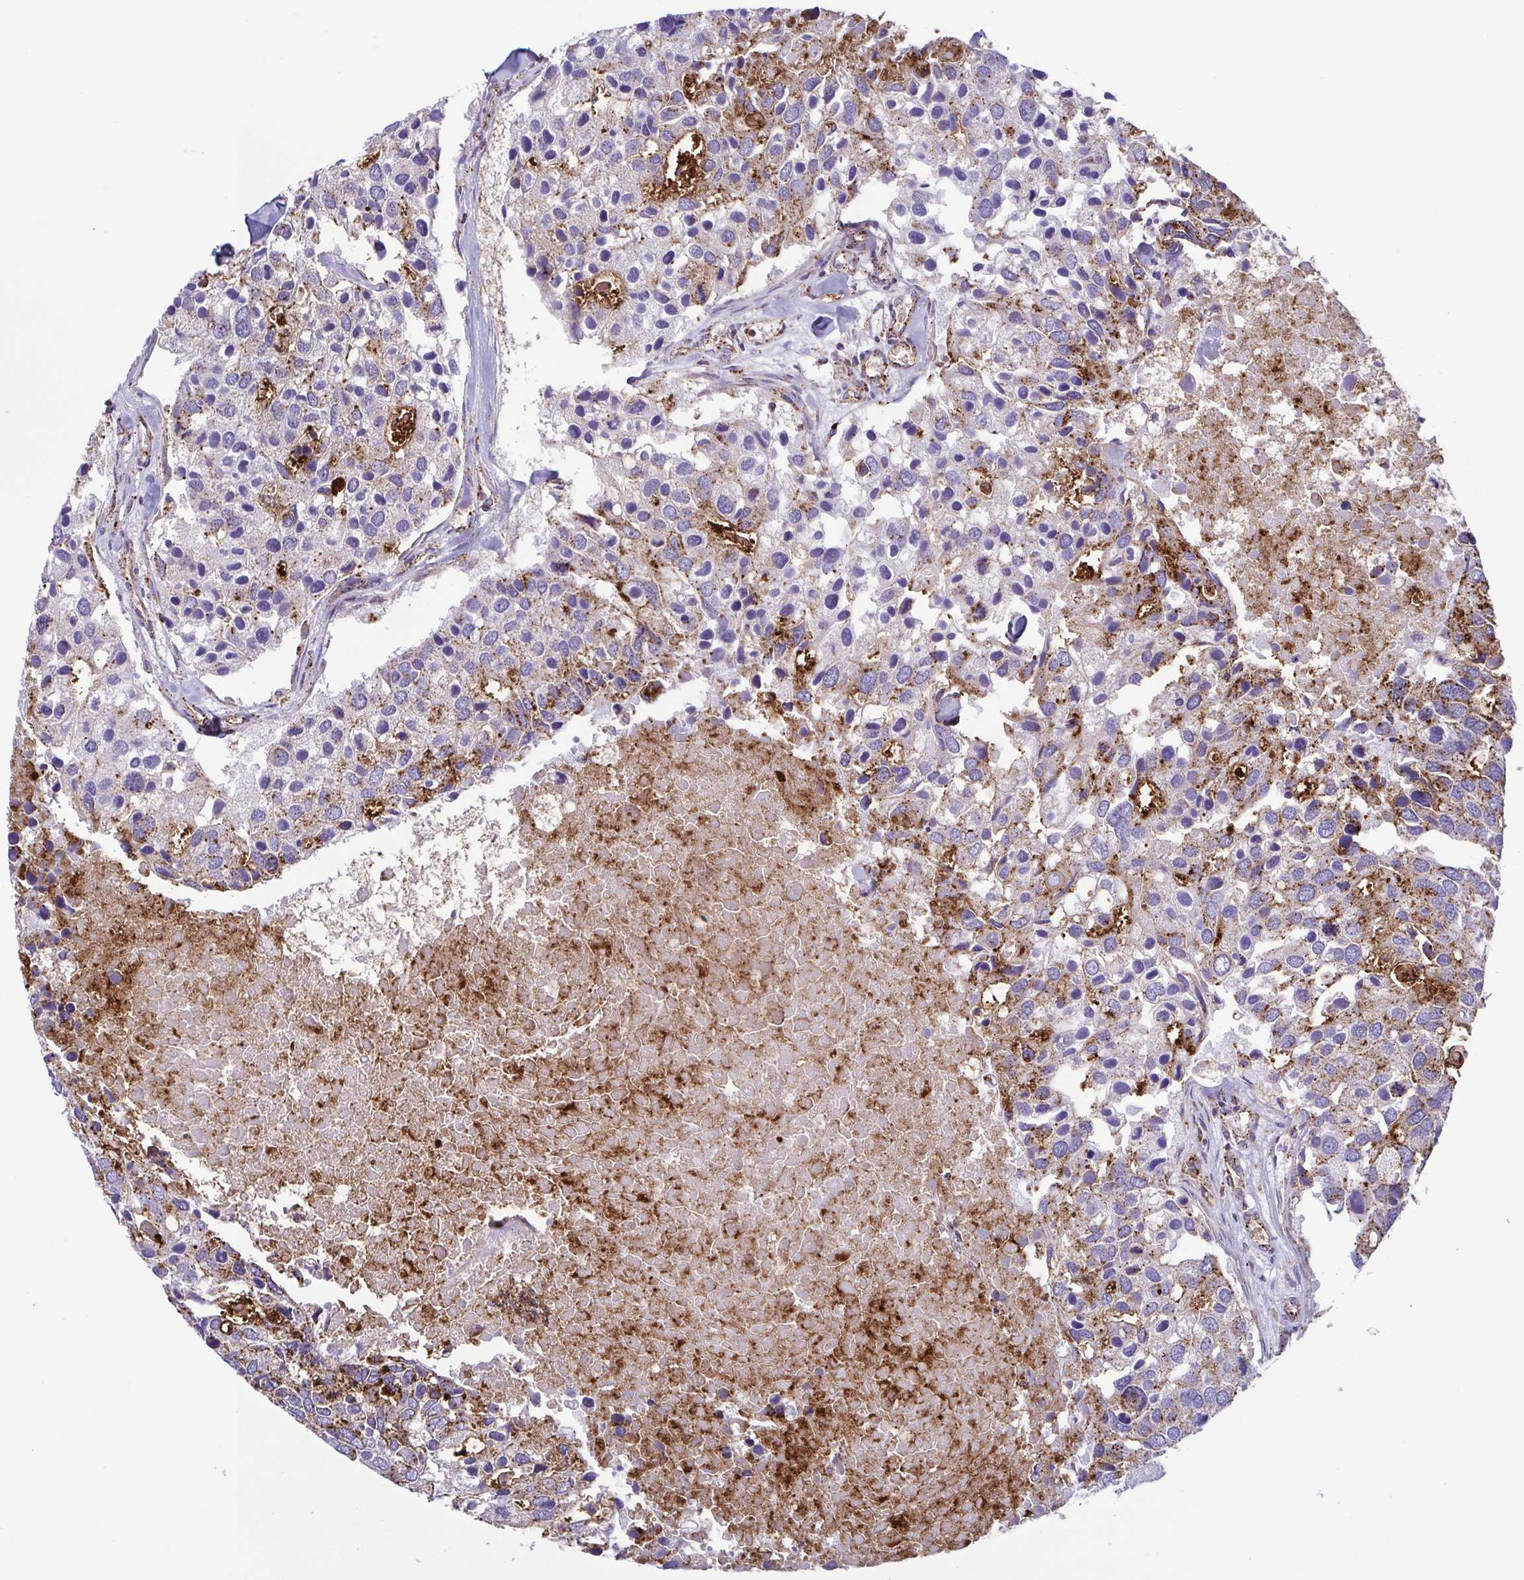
{"staining": {"intensity": "moderate", "quantity": "<25%", "location": "cytoplasmic/membranous"}, "tissue": "breast cancer", "cell_type": "Tumor cells", "image_type": "cancer", "snomed": [{"axis": "morphology", "description": "Duct carcinoma"}, {"axis": "topography", "description": "Breast"}], "caption": "A photomicrograph of human breast infiltrating ductal carcinoma stained for a protein demonstrates moderate cytoplasmic/membranous brown staining in tumor cells.", "gene": "CHMP1B", "patient": {"sex": "female", "age": 83}}